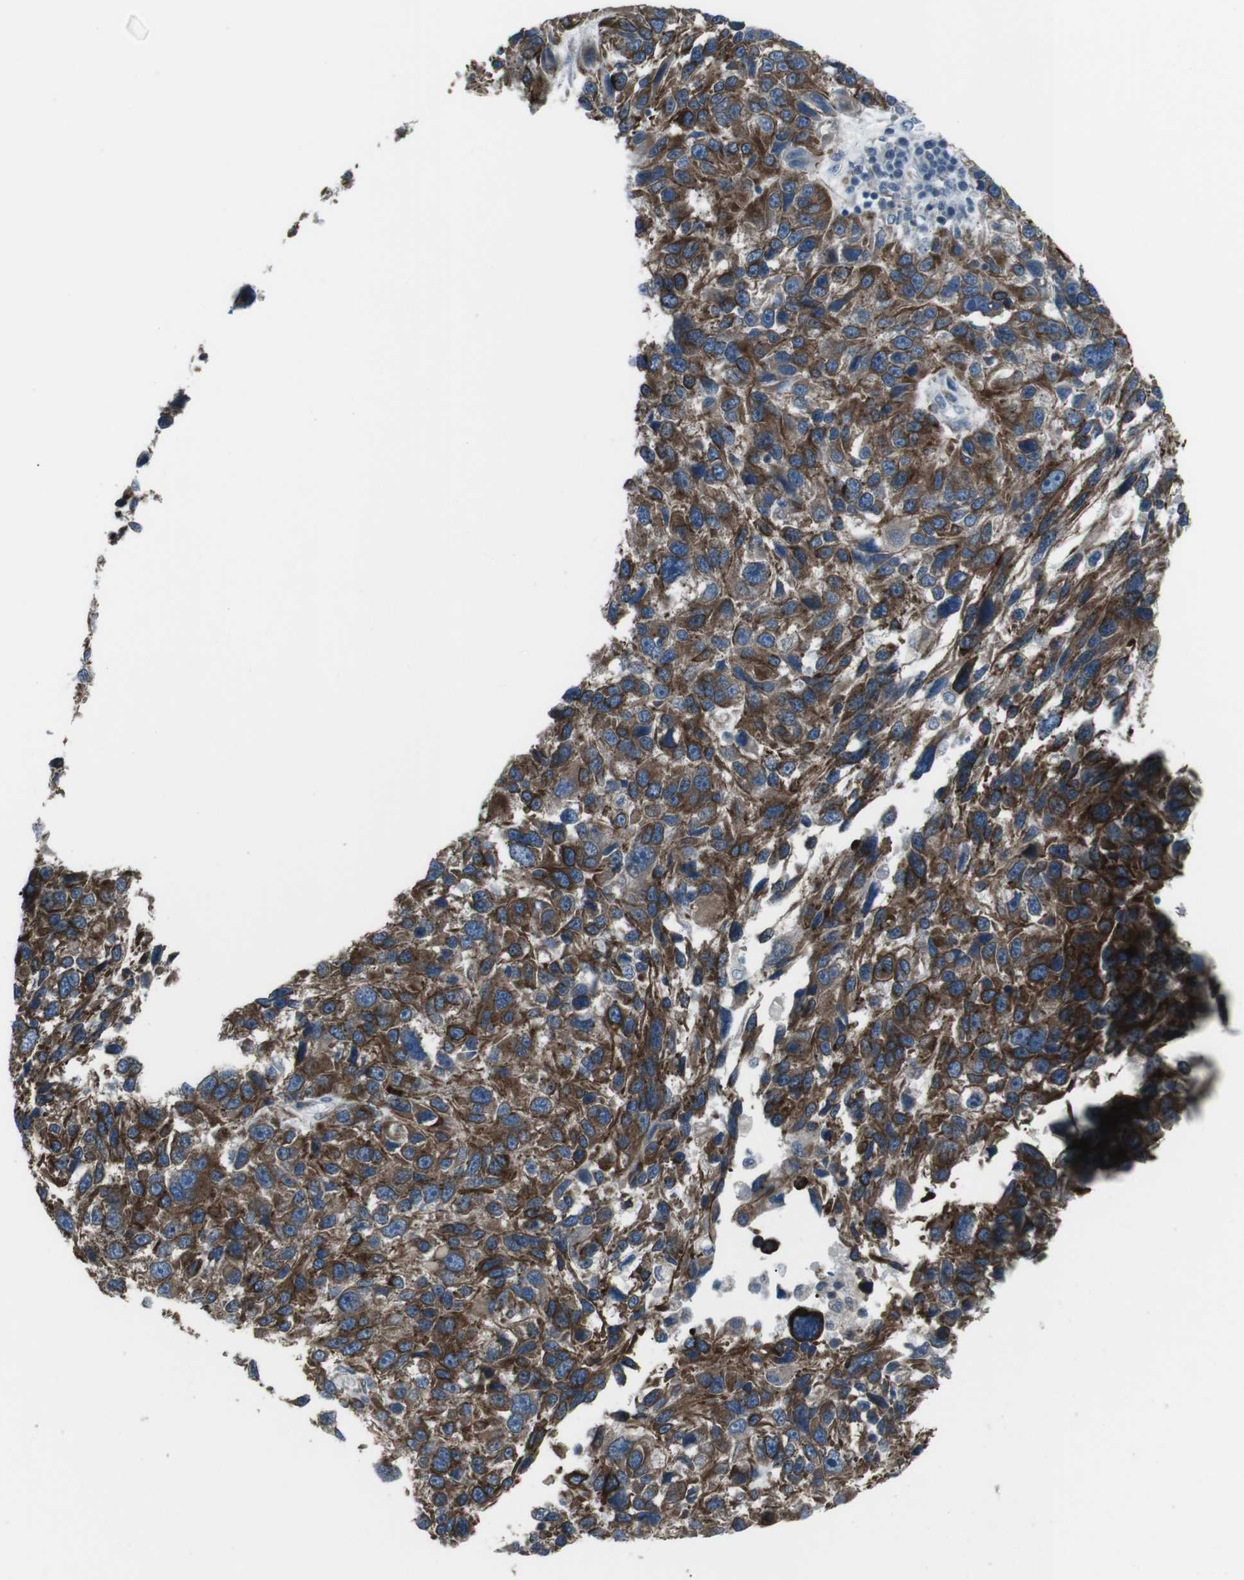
{"staining": {"intensity": "strong", "quantity": ">75%", "location": "cytoplasmic/membranous"}, "tissue": "melanoma", "cell_type": "Tumor cells", "image_type": "cancer", "snomed": [{"axis": "morphology", "description": "Malignant melanoma, NOS"}, {"axis": "topography", "description": "Skin"}], "caption": "Brown immunohistochemical staining in human malignant melanoma reveals strong cytoplasmic/membranous staining in about >75% of tumor cells. (brown staining indicates protein expression, while blue staining denotes nuclei).", "gene": "LNPK", "patient": {"sex": "male", "age": 53}}